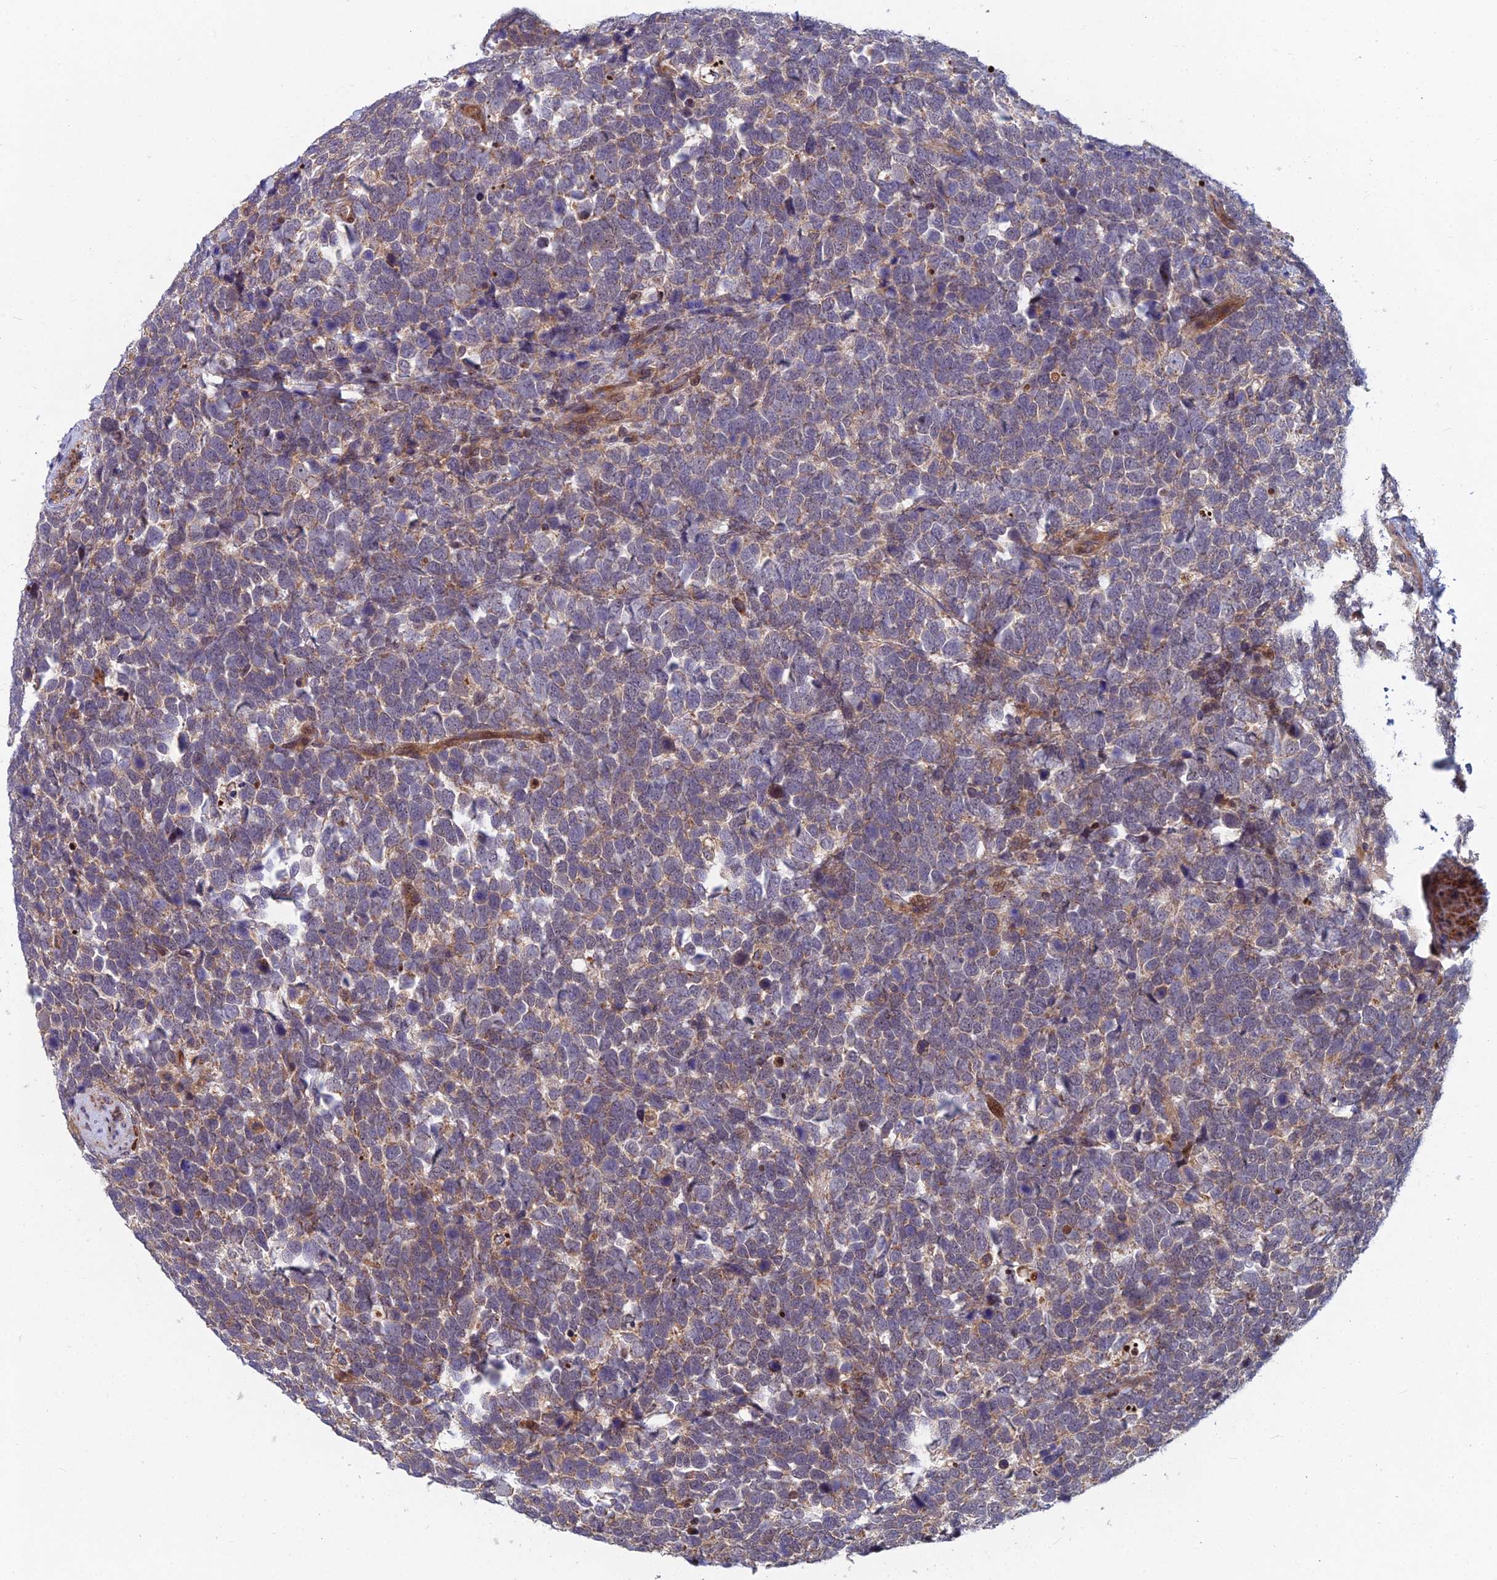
{"staining": {"intensity": "moderate", "quantity": "<25%", "location": "cytoplasmic/membranous"}, "tissue": "urothelial cancer", "cell_type": "Tumor cells", "image_type": "cancer", "snomed": [{"axis": "morphology", "description": "Urothelial carcinoma, High grade"}, {"axis": "topography", "description": "Urinary bladder"}], "caption": "The photomicrograph displays a brown stain indicating the presence of a protein in the cytoplasmic/membranous of tumor cells in urothelial carcinoma (high-grade).", "gene": "COMMD2", "patient": {"sex": "female", "age": 82}}